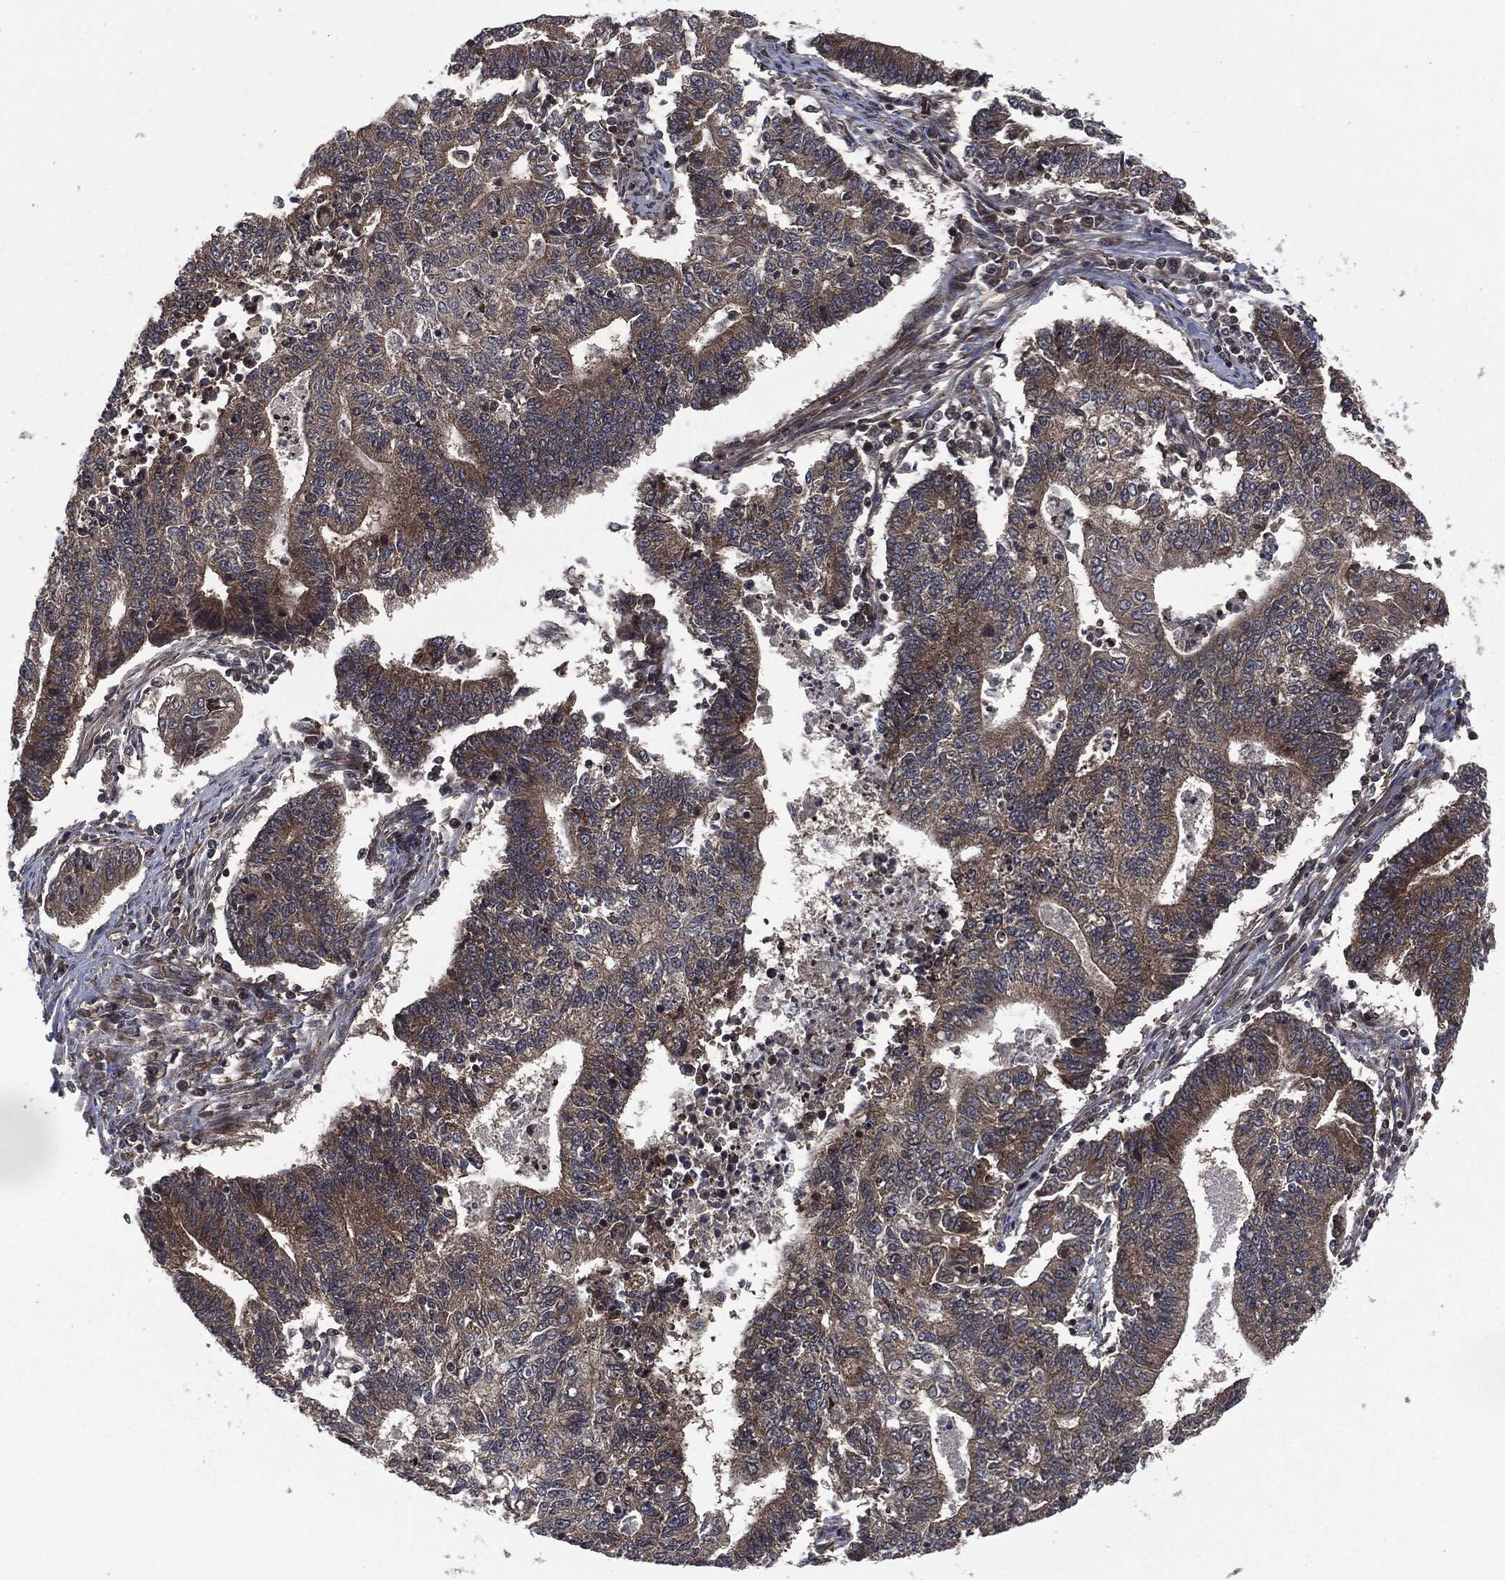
{"staining": {"intensity": "moderate", "quantity": "25%-75%", "location": "cytoplasmic/membranous"}, "tissue": "endometrial cancer", "cell_type": "Tumor cells", "image_type": "cancer", "snomed": [{"axis": "morphology", "description": "Adenocarcinoma, NOS"}, {"axis": "topography", "description": "Uterus"}, {"axis": "topography", "description": "Endometrium"}], "caption": "Protein expression analysis of human adenocarcinoma (endometrial) reveals moderate cytoplasmic/membranous positivity in approximately 25%-75% of tumor cells.", "gene": "HRAS", "patient": {"sex": "female", "age": 54}}